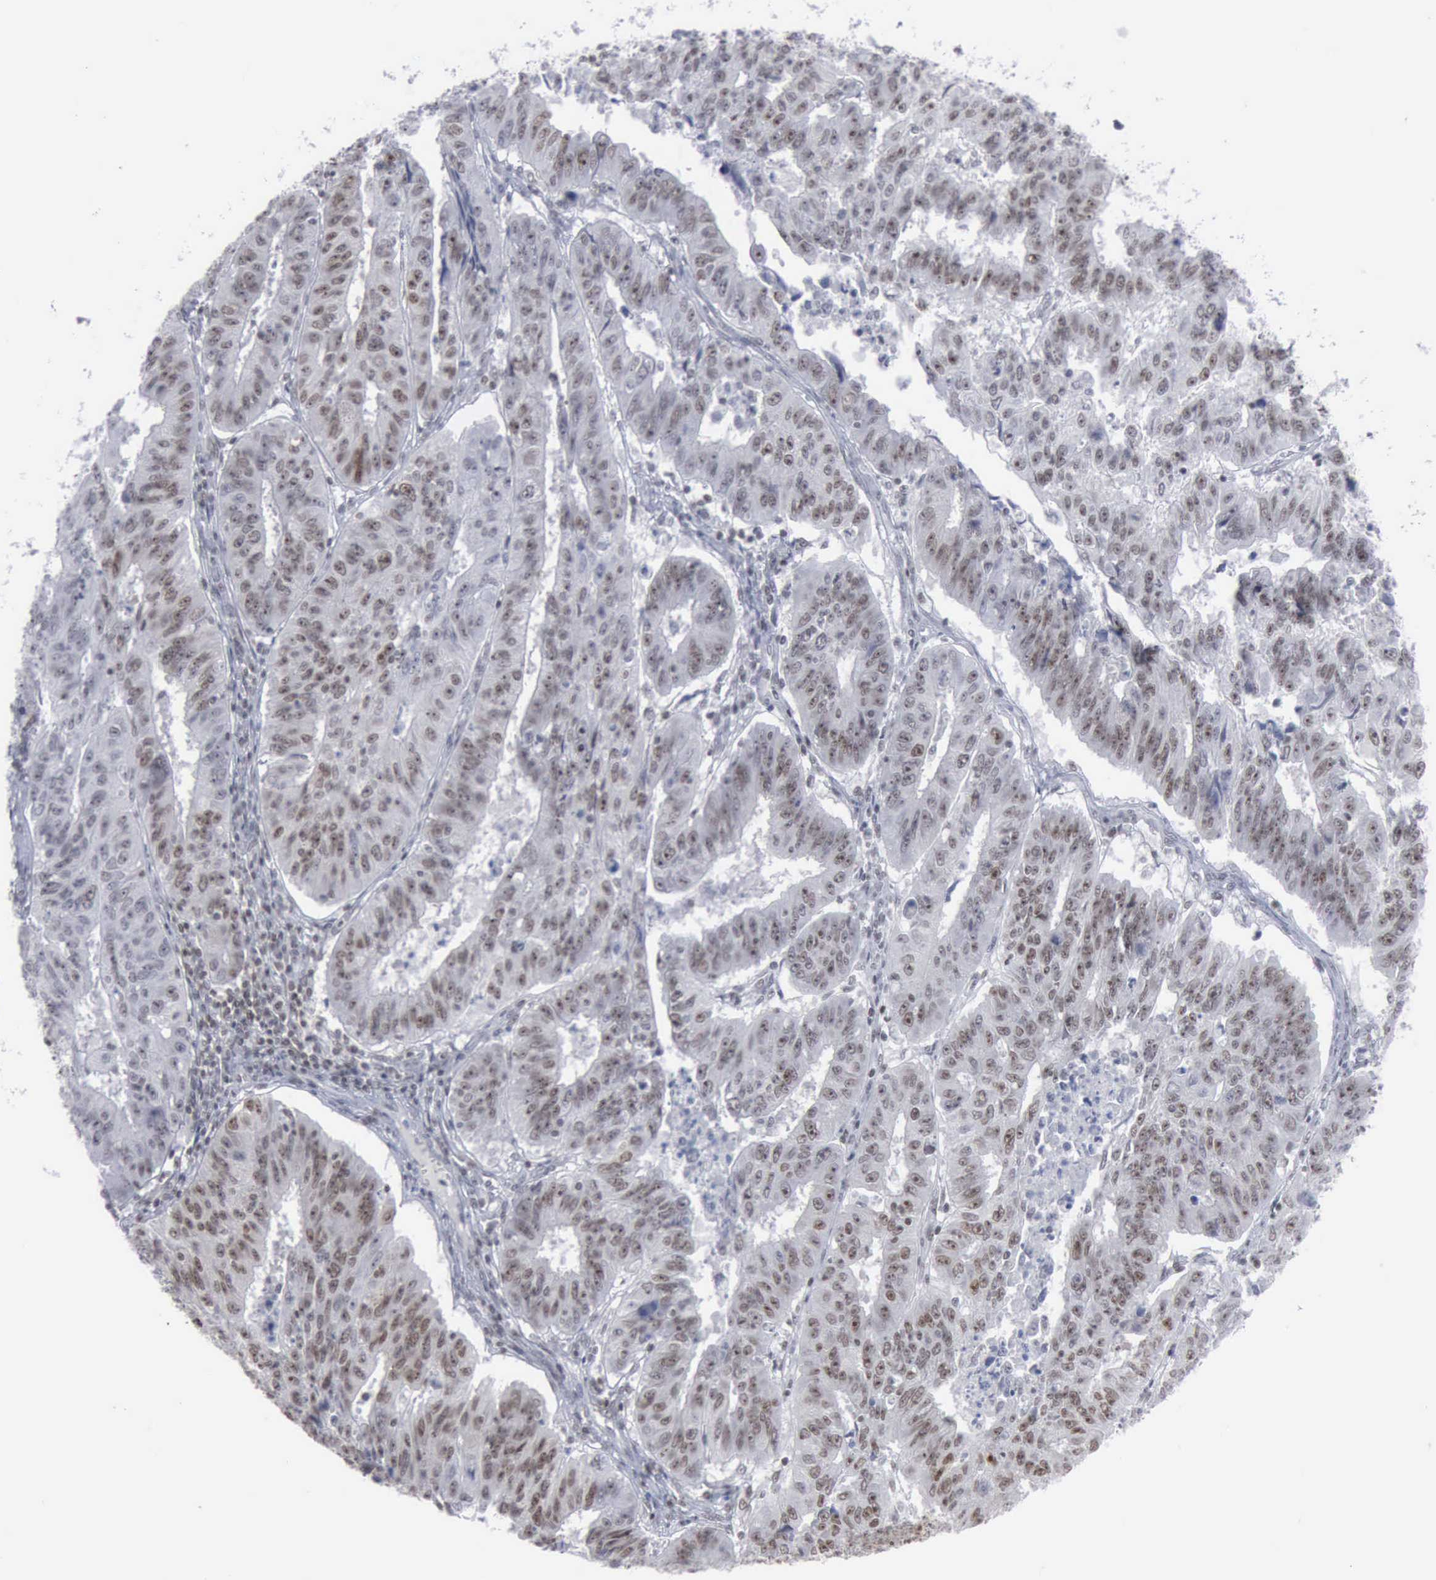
{"staining": {"intensity": "weak", "quantity": ">75%", "location": "nuclear"}, "tissue": "endometrial cancer", "cell_type": "Tumor cells", "image_type": "cancer", "snomed": [{"axis": "morphology", "description": "Adenocarcinoma, NOS"}, {"axis": "topography", "description": "Endometrium"}], "caption": "DAB immunohistochemical staining of endometrial adenocarcinoma exhibits weak nuclear protein staining in approximately >75% of tumor cells. Nuclei are stained in blue.", "gene": "XPA", "patient": {"sex": "female", "age": 42}}